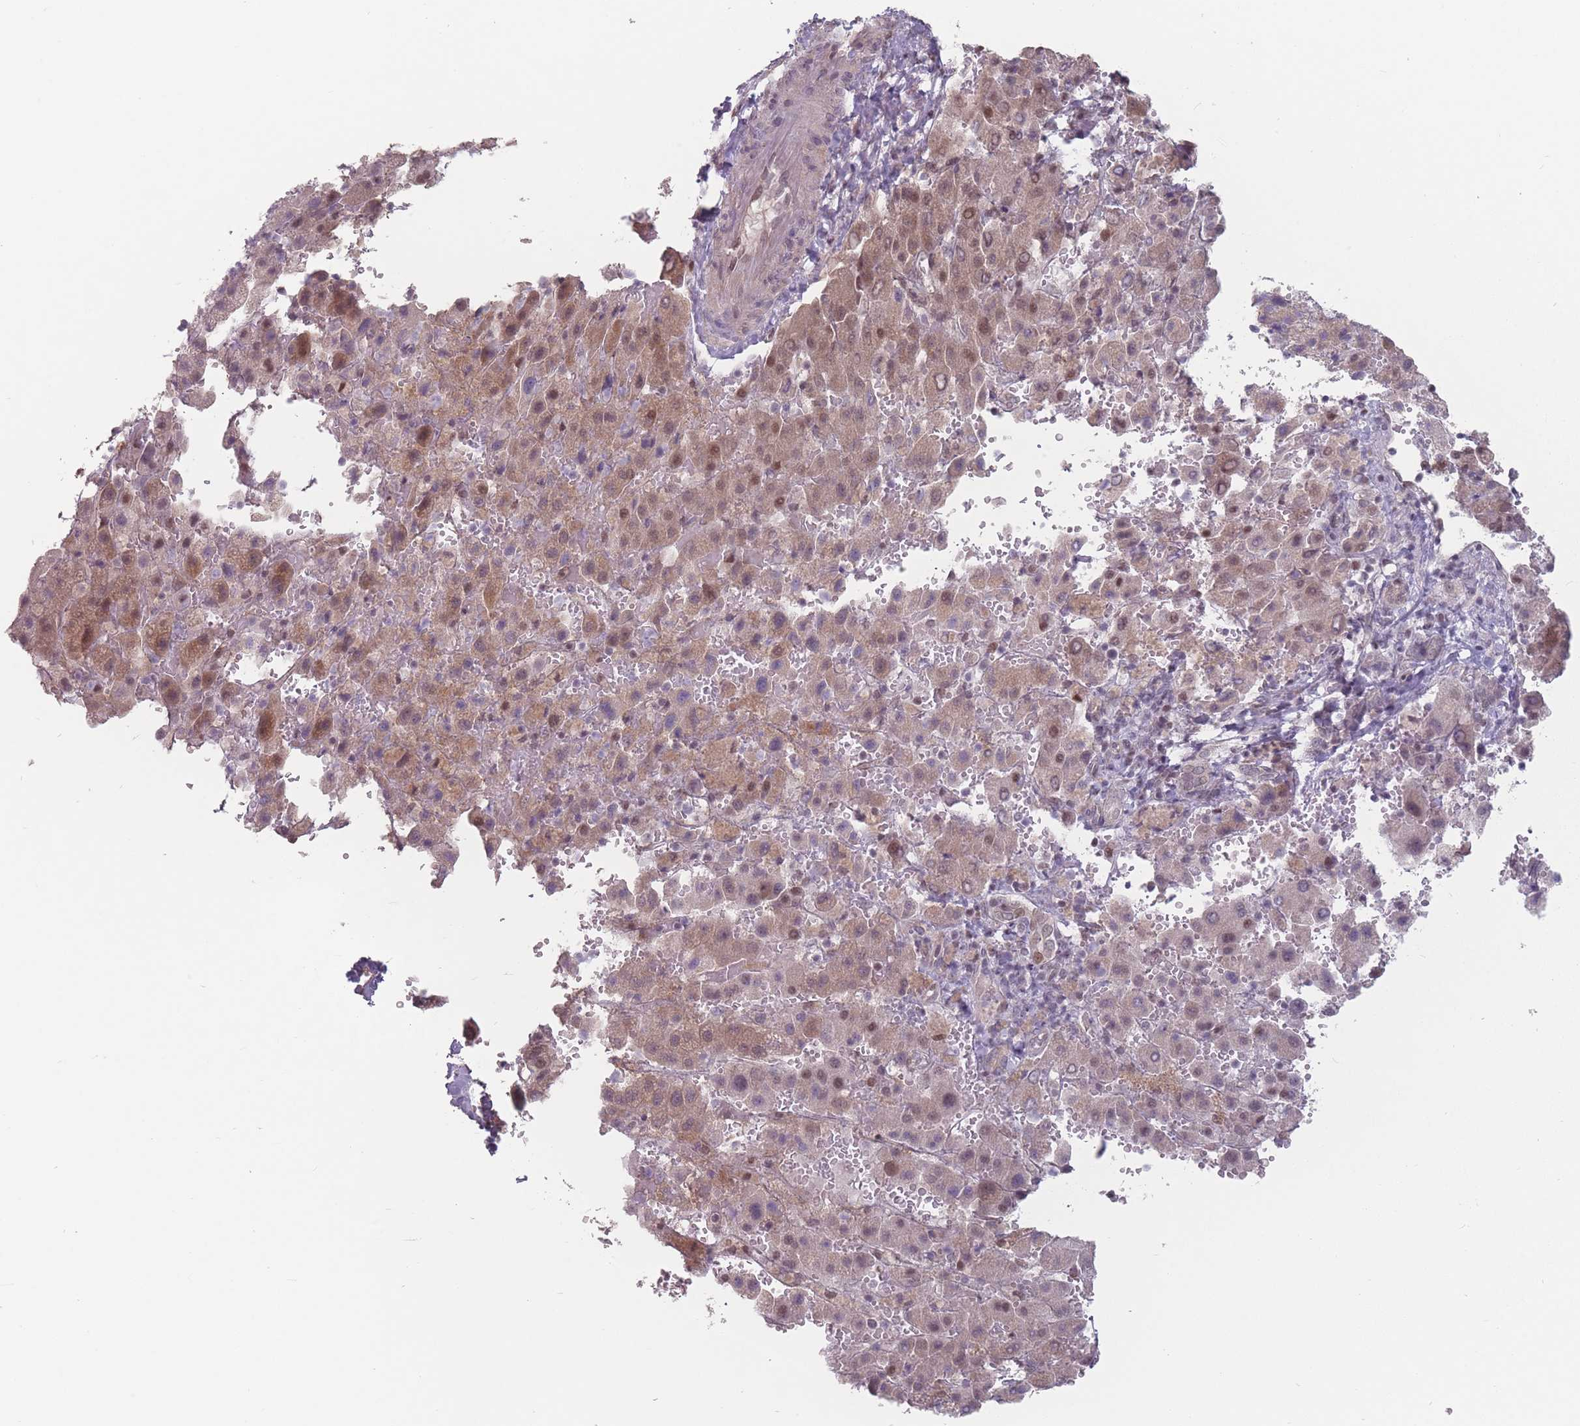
{"staining": {"intensity": "moderate", "quantity": ">75%", "location": "cytoplasmic/membranous,nuclear"}, "tissue": "liver cancer", "cell_type": "Tumor cells", "image_type": "cancer", "snomed": [{"axis": "morphology", "description": "Carcinoma, Hepatocellular, NOS"}, {"axis": "topography", "description": "Liver"}], "caption": "An immunohistochemistry (IHC) photomicrograph of neoplastic tissue is shown. Protein staining in brown shows moderate cytoplasmic/membranous and nuclear positivity in liver hepatocellular carcinoma within tumor cells.", "gene": "SH3BGRL2", "patient": {"sex": "female", "age": 58}}